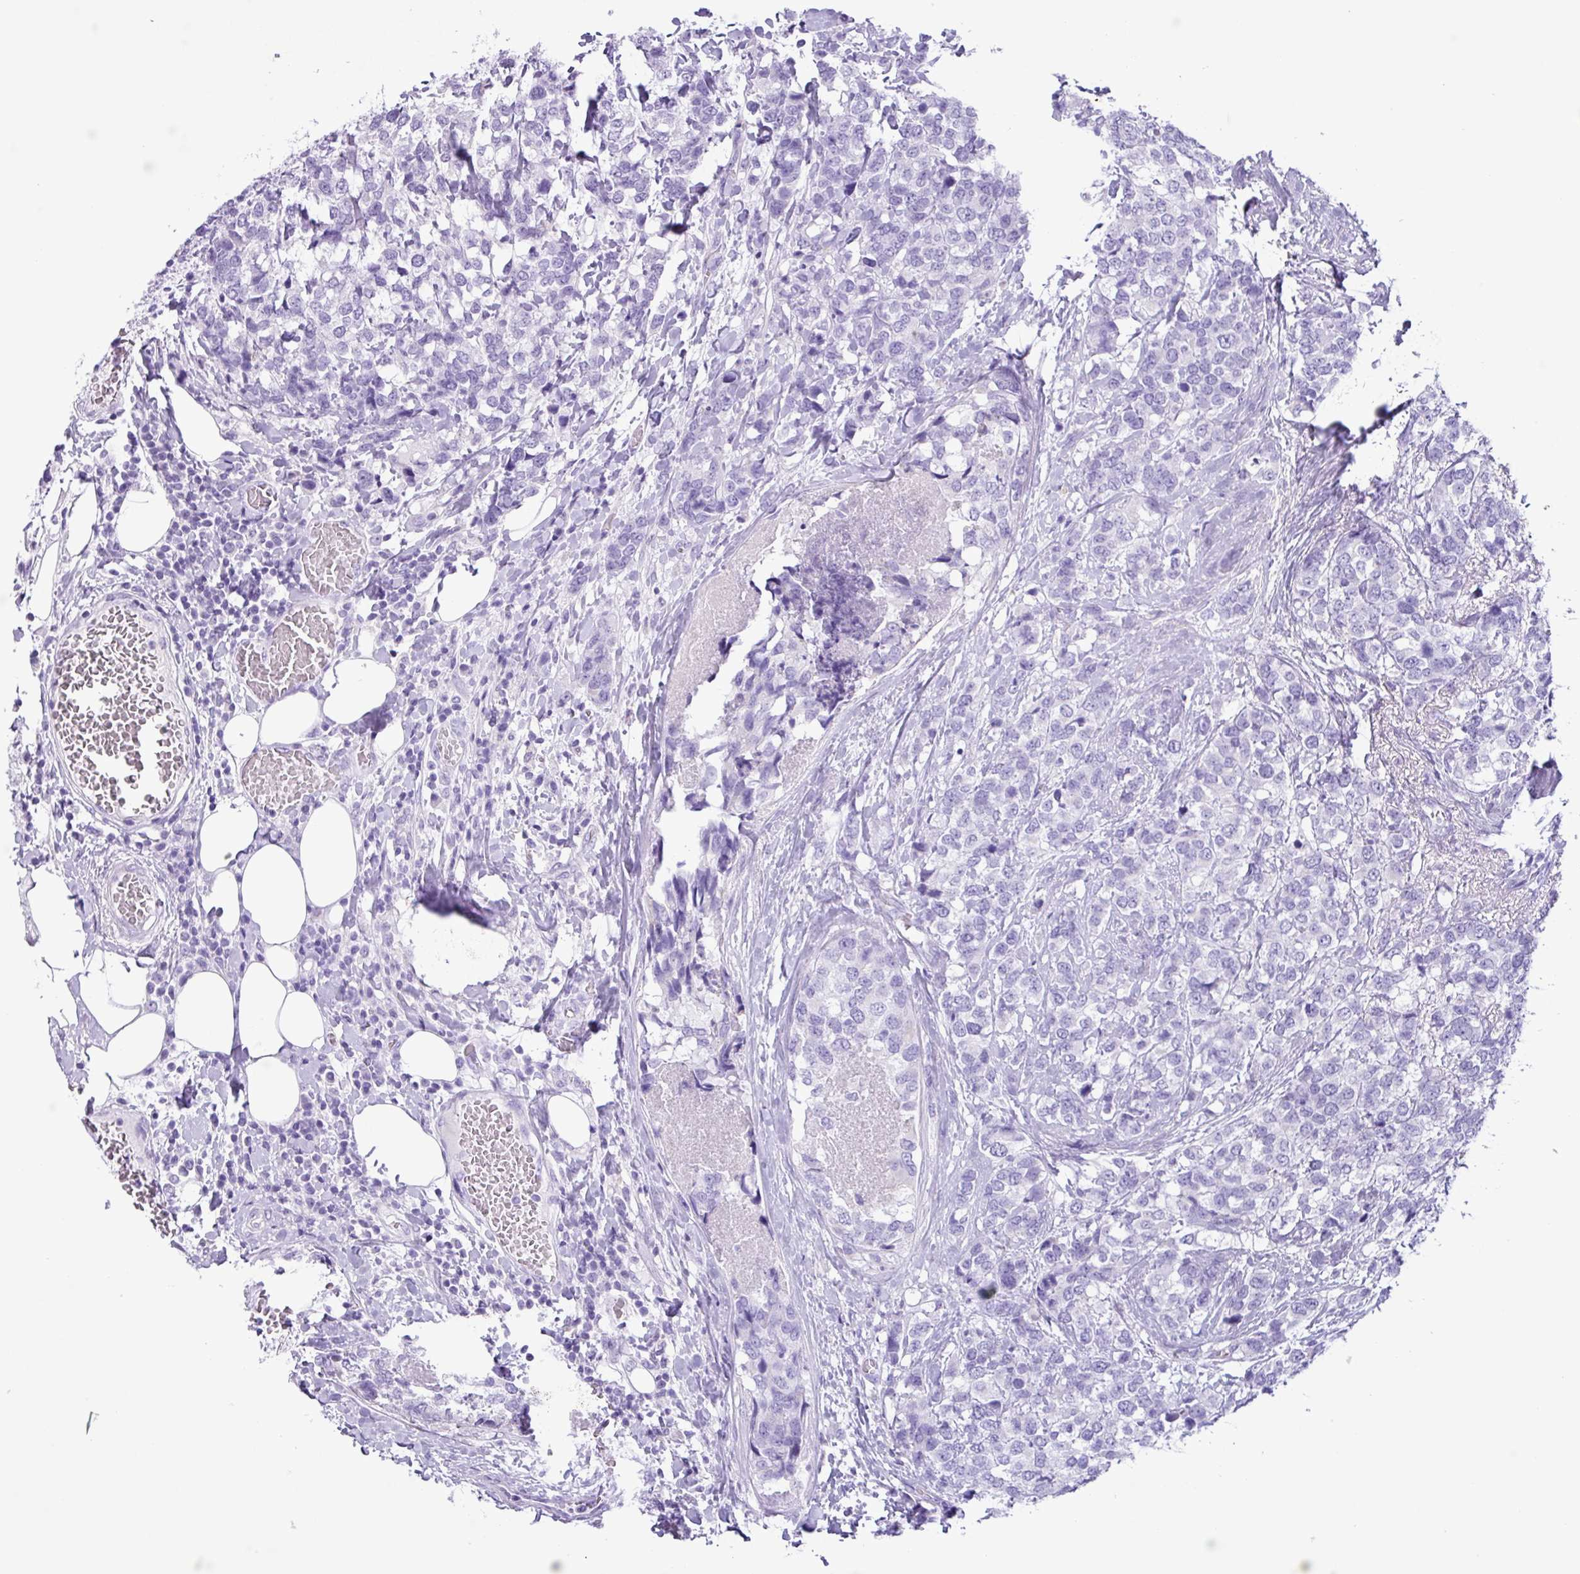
{"staining": {"intensity": "negative", "quantity": "none", "location": "none"}, "tissue": "breast cancer", "cell_type": "Tumor cells", "image_type": "cancer", "snomed": [{"axis": "morphology", "description": "Lobular carcinoma"}, {"axis": "topography", "description": "Breast"}], "caption": "Histopathology image shows no significant protein expression in tumor cells of breast lobular carcinoma.", "gene": "AGO3", "patient": {"sex": "female", "age": 59}}